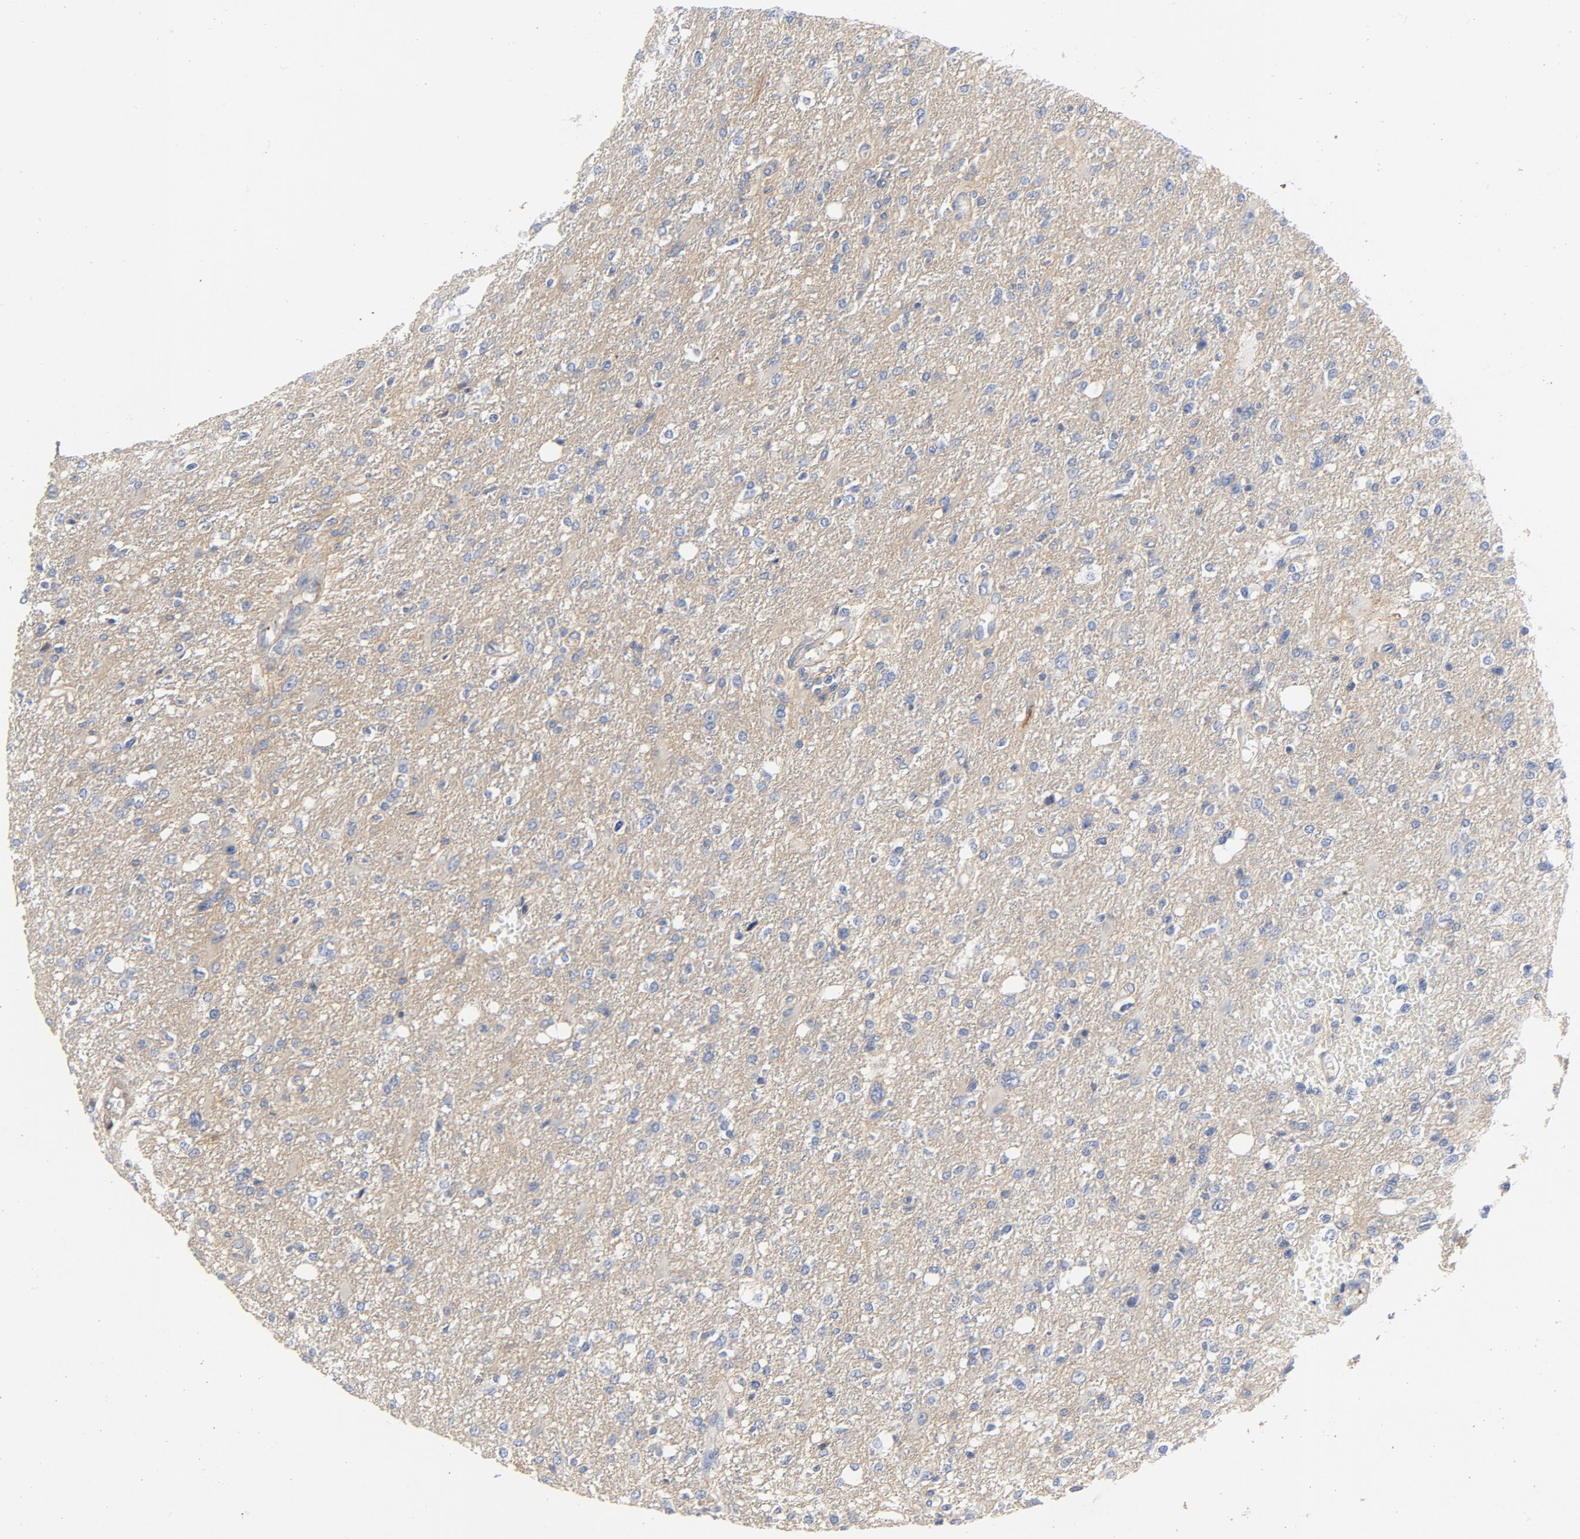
{"staining": {"intensity": "negative", "quantity": "none", "location": "none"}, "tissue": "glioma", "cell_type": "Tumor cells", "image_type": "cancer", "snomed": [{"axis": "morphology", "description": "Glioma, malignant, High grade"}, {"axis": "topography", "description": "Cerebral cortex"}], "caption": "The micrograph displays no staining of tumor cells in high-grade glioma (malignant).", "gene": "SRC", "patient": {"sex": "male", "age": 76}}